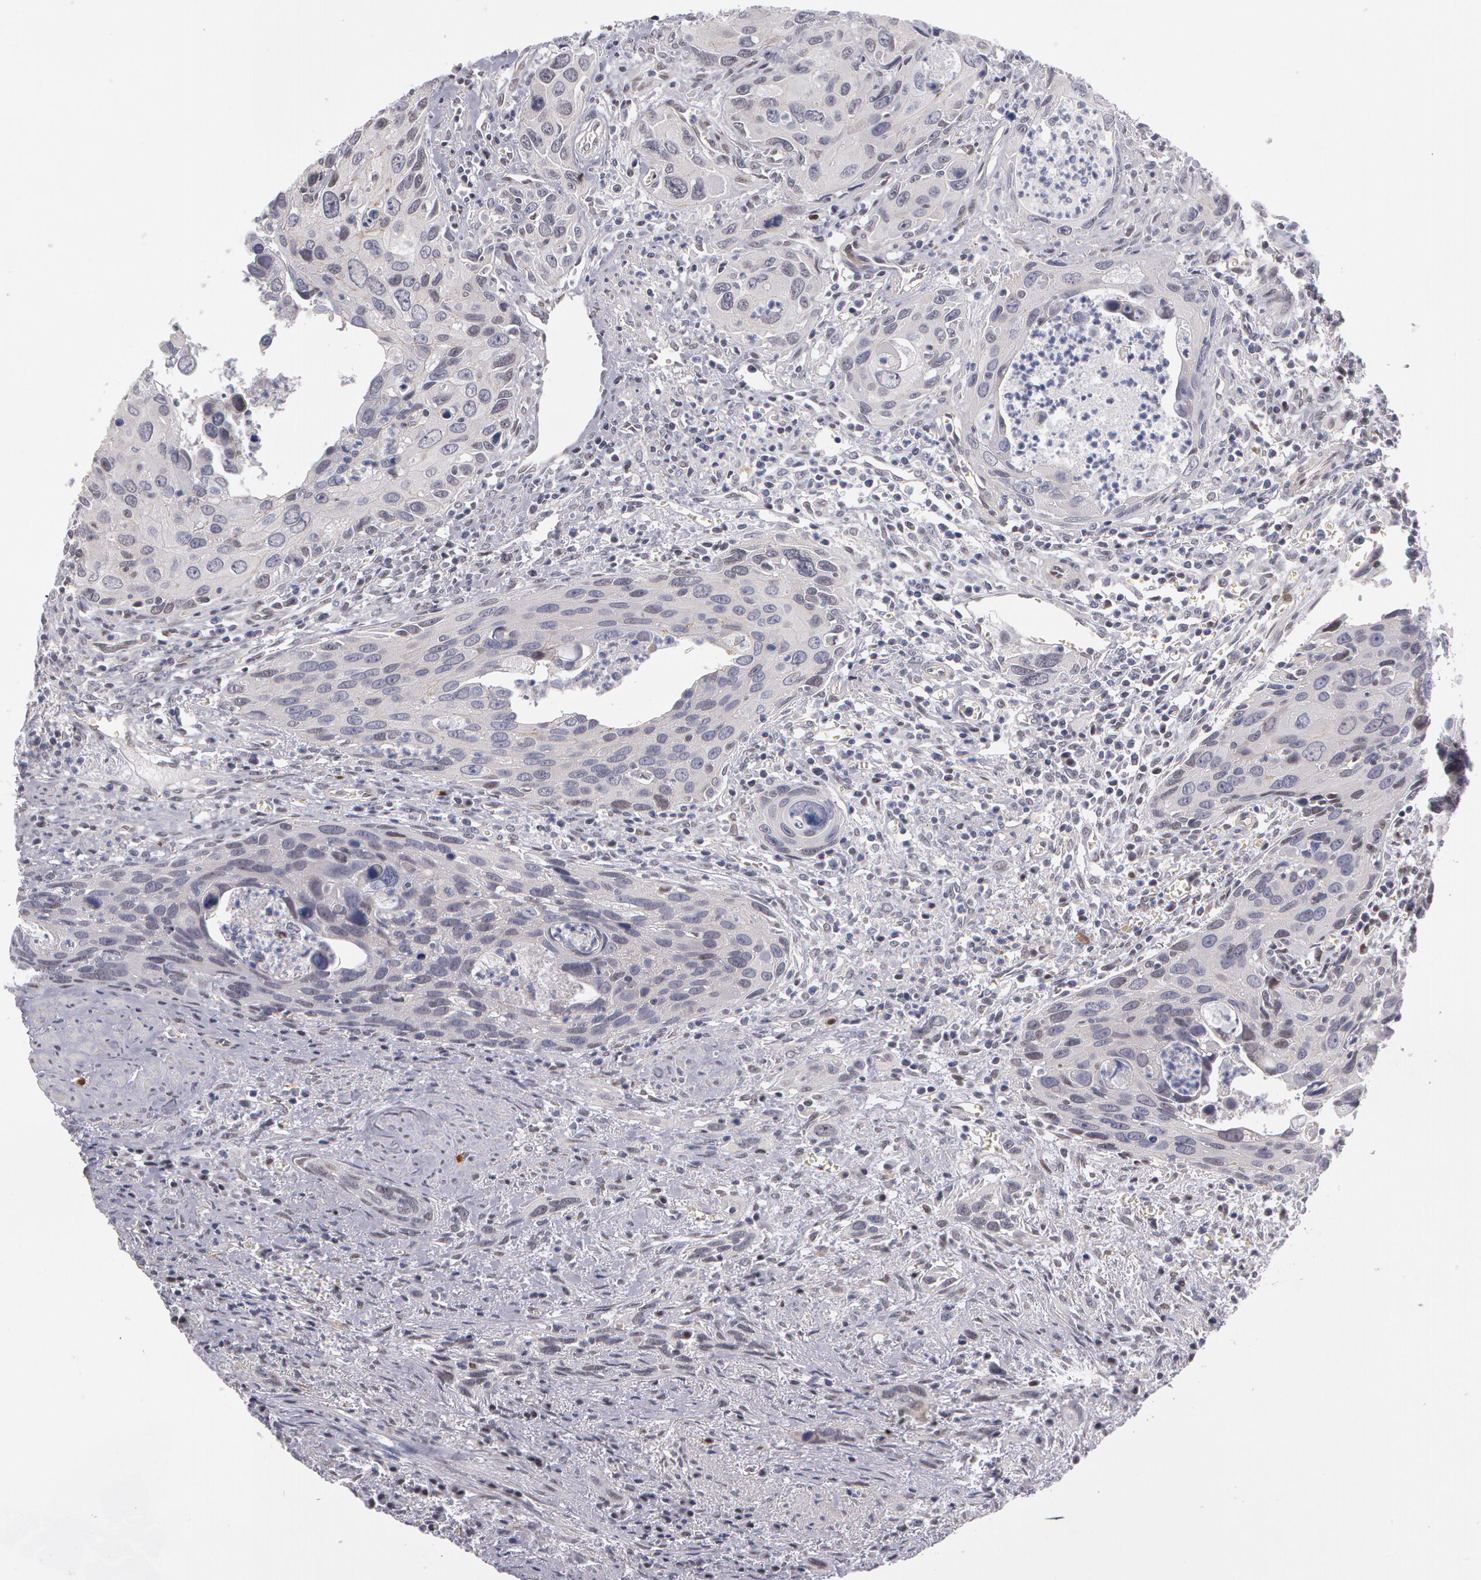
{"staining": {"intensity": "negative", "quantity": "none", "location": "none"}, "tissue": "urothelial cancer", "cell_type": "Tumor cells", "image_type": "cancer", "snomed": [{"axis": "morphology", "description": "Urothelial carcinoma, High grade"}, {"axis": "topography", "description": "Urinary bladder"}], "caption": "High magnification brightfield microscopy of urothelial cancer stained with DAB (brown) and counterstained with hematoxylin (blue): tumor cells show no significant expression.", "gene": "PRICKLE1", "patient": {"sex": "male", "age": 71}}